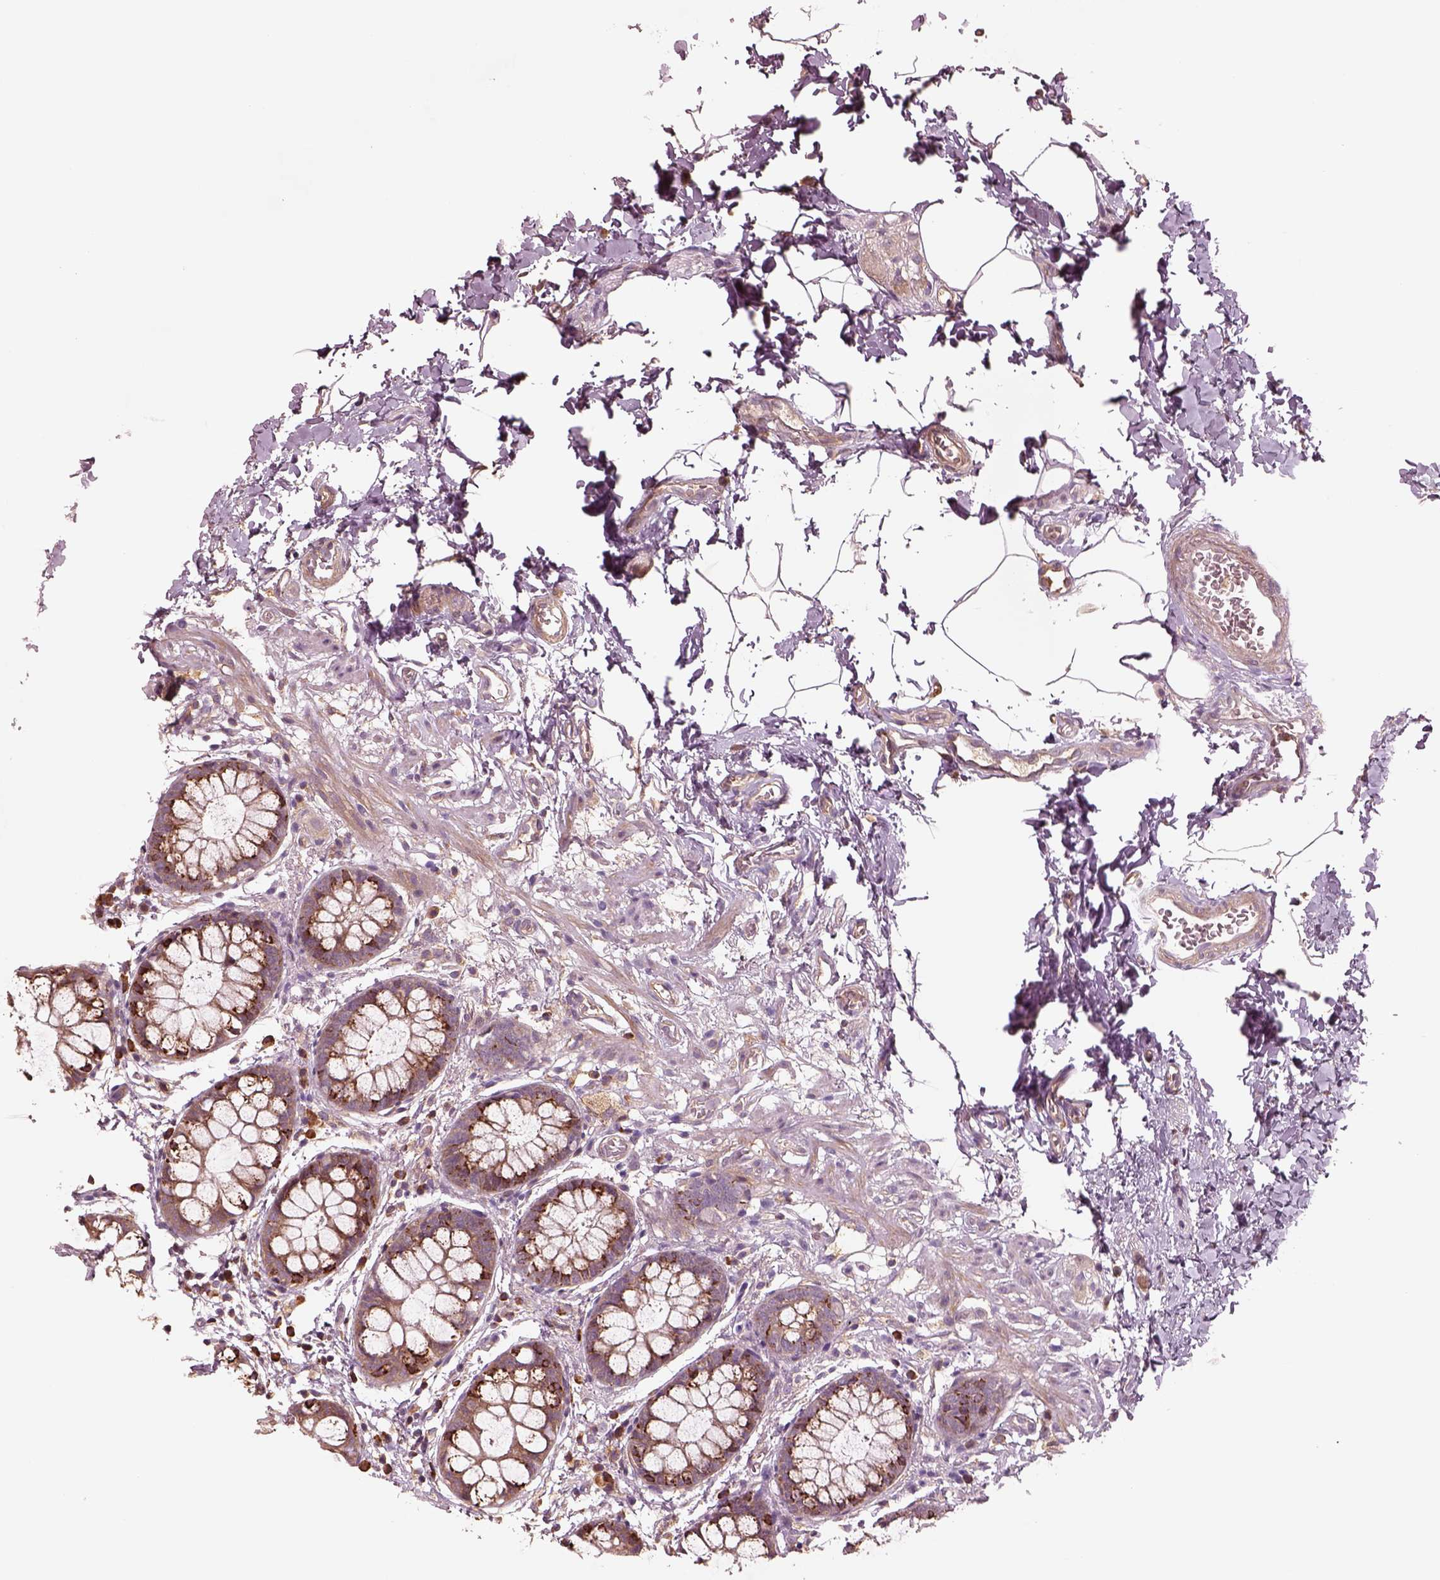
{"staining": {"intensity": "strong", "quantity": "25%-75%", "location": "cytoplasmic/membranous,nuclear"}, "tissue": "rectum", "cell_type": "Glandular cells", "image_type": "normal", "snomed": [{"axis": "morphology", "description": "Normal tissue, NOS"}, {"axis": "topography", "description": "Rectum"}], "caption": "Protein staining reveals strong cytoplasmic/membranous,nuclear staining in approximately 25%-75% of glandular cells in benign rectum.", "gene": "ASCC2", "patient": {"sex": "female", "age": 62}}